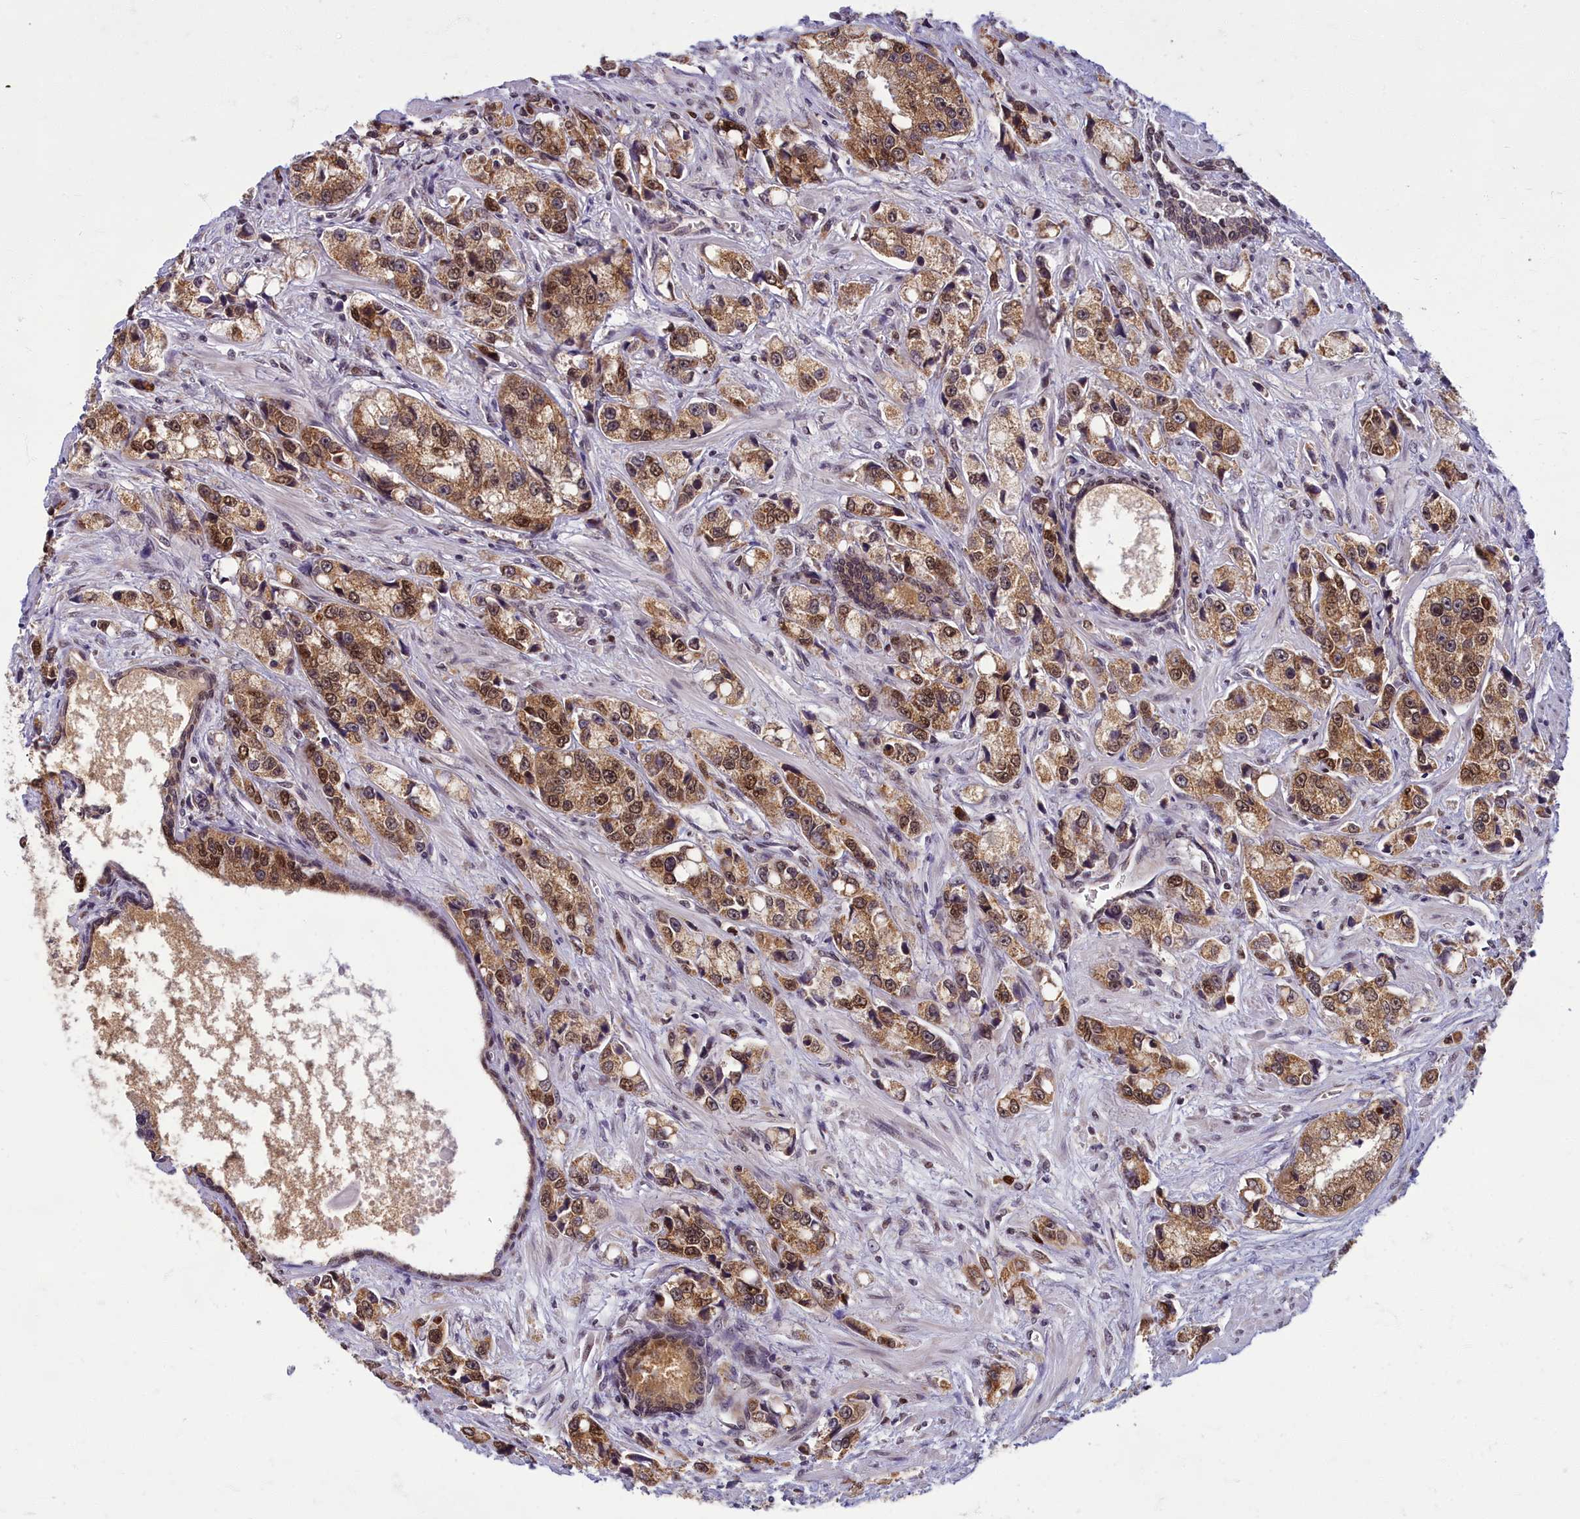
{"staining": {"intensity": "moderate", "quantity": ">75%", "location": "cytoplasmic/membranous,nuclear"}, "tissue": "prostate cancer", "cell_type": "Tumor cells", "image_type": "cancer", "snomed": [{"axis": "morphology", "description": "Adenocarcinoma, High grade"}, {"axis": "topography", "description": "Prostate"}], "caption": "Immunohistochemistry (IHC) of human prostate cancer demonstrates medium levels of moderate cytoplasmic/membranous and nuclear positivity in approximately >75% of tumor cells.", "gene": "EARS2", "patient": {"sex": "male", "age": 74}}